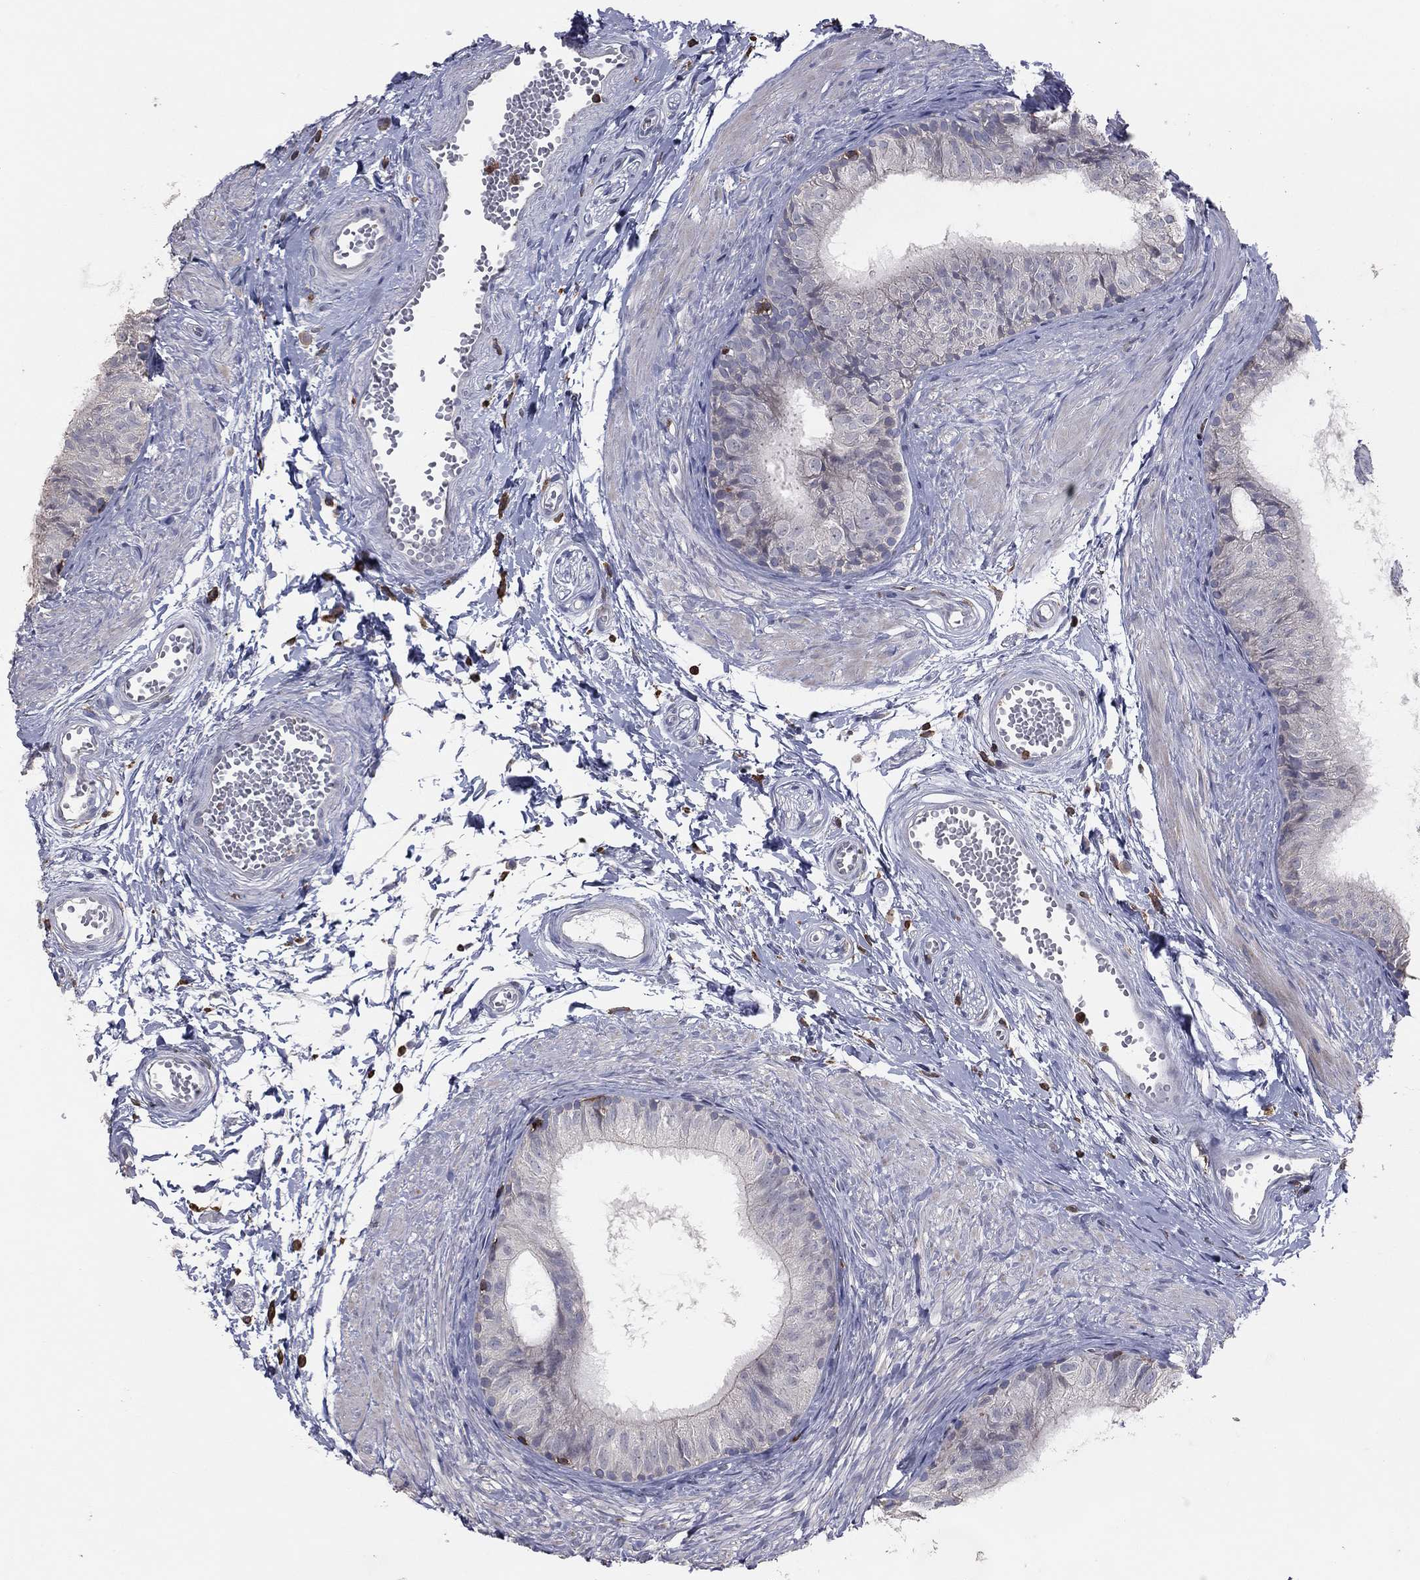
{"staining": {"intensity": "negative", "quantity": "none", "location": "none"}, "tissue": "epididymis", "cell_type": "Glandular cells", "image_type": "normal", "snomed": [{"axis": "morphology", "description": "Normal tissue, NOS"}, {"axis": "topography", "description": "Epididymis"}], "caption": "IHC of unremarkable epididymis shows no expression in glandular cells.", "gene": "PSTPIP1", "patient": {"sex": "male", "age": 22}}